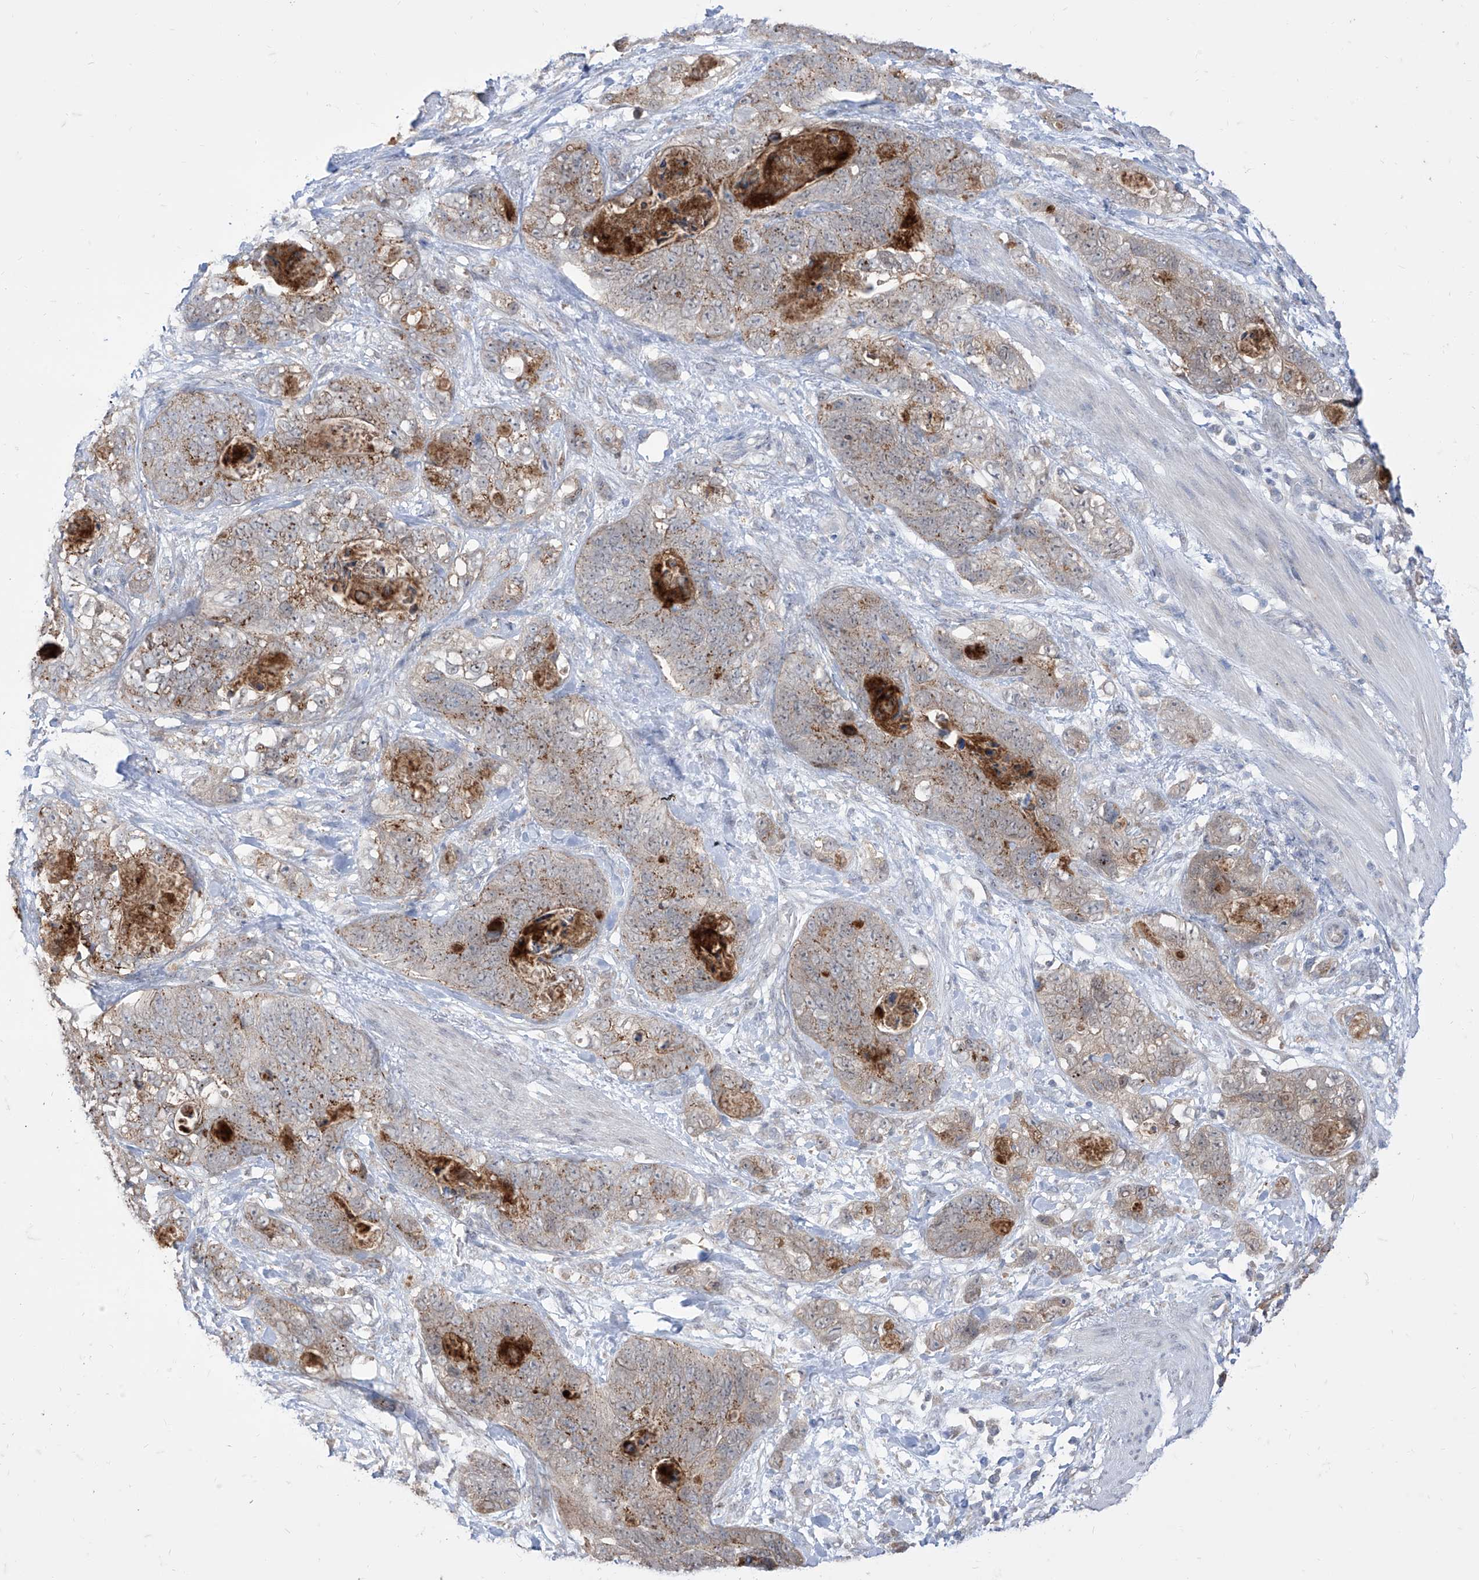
{"staining": {"intensity": "moderate", "quantity": ">75%", "location": "cytoplasmic/membranous"}, "tissue": "stomach cancer", "cell_type": "Tumor cells", "image_type": "cancer", "snomed": [{"axis": "morphology", "description": "Normal tissue, NOS"}, {"axis": "morphology", "description": "Adenocarcinoma, NOS"}, {"axis": "topography", "description": "Stomach"}], "caption": "This image reveals stomach cancer (adenocarcinoma) stained with IHC to label a protein in brown. The cytoplasmic/membranous of tumor cells show moderate positivity for the protein. Nuclei are counter-stained blue.", "gene": "BROX", "patient": {"sex": "female", "age": 89}}